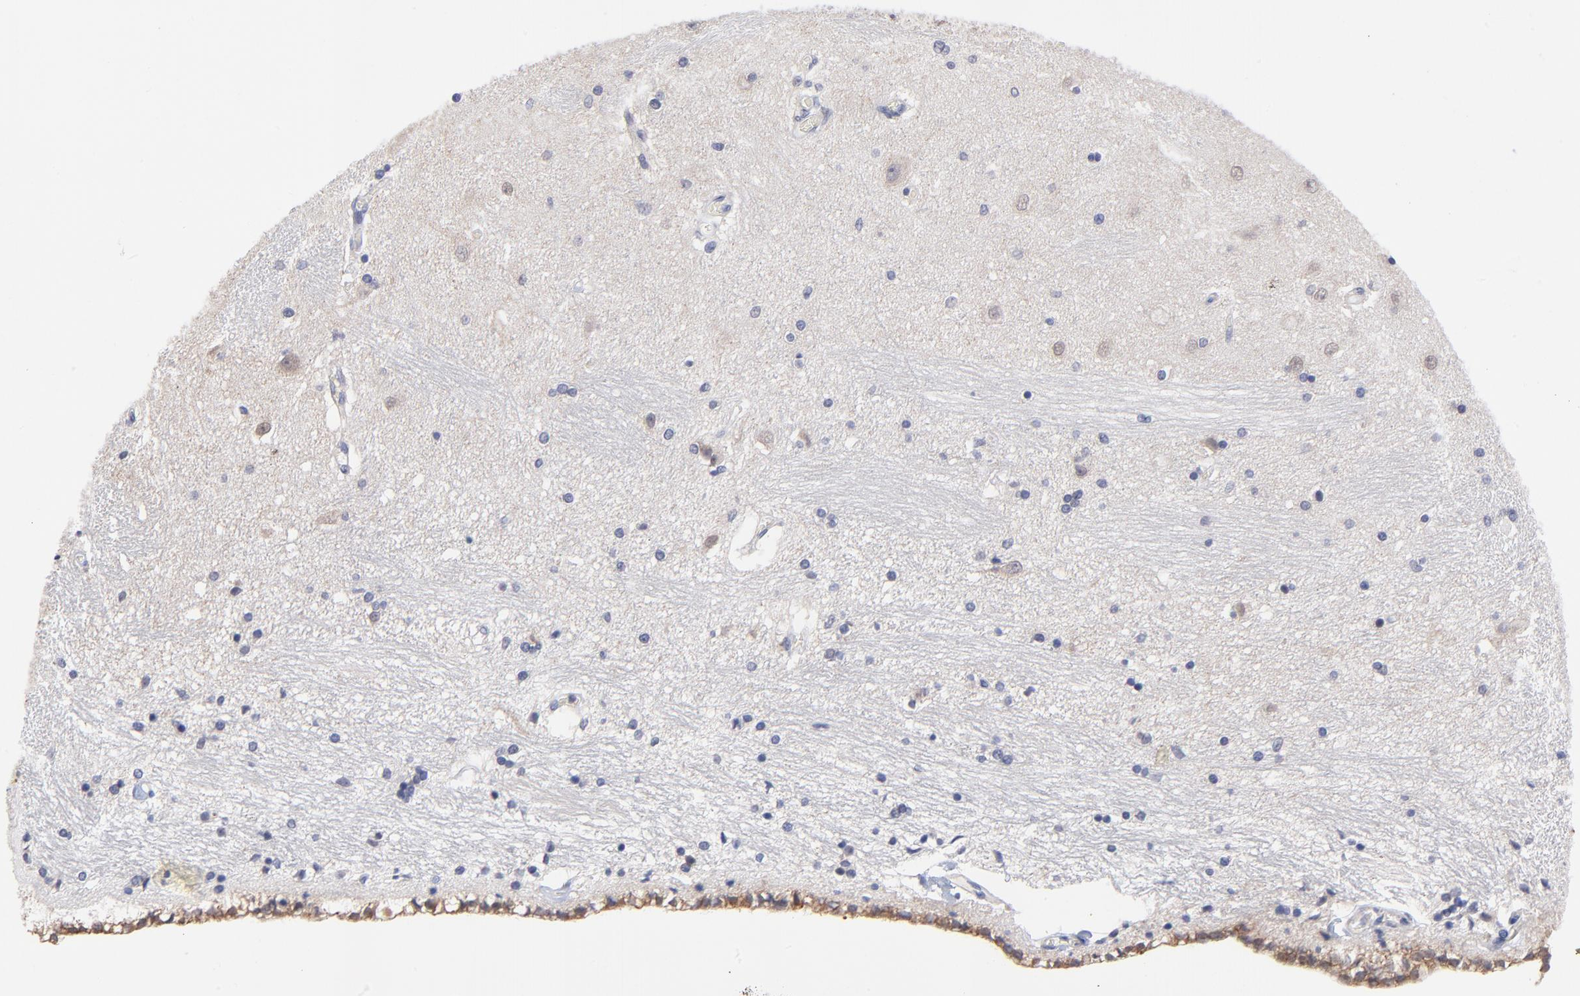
{"staining": {"intensity": "negative", "quantity": "none", "location": "none"}, "tissue": "hippocampus", "cell_type": "Glial cells", "image_type": "normal", "snomed": [{"axis": "morphology", "description": "Normal tissue, NOS"}, {"axis": "topography", "description": "Hippocampus"}], "caption": "Glial cells are negative for protein expression in unremarkable human hippocampus. Nuclei are stained in blue.", "gene": "FBXO8", "patient": {"sex": "female", "age": 54}}